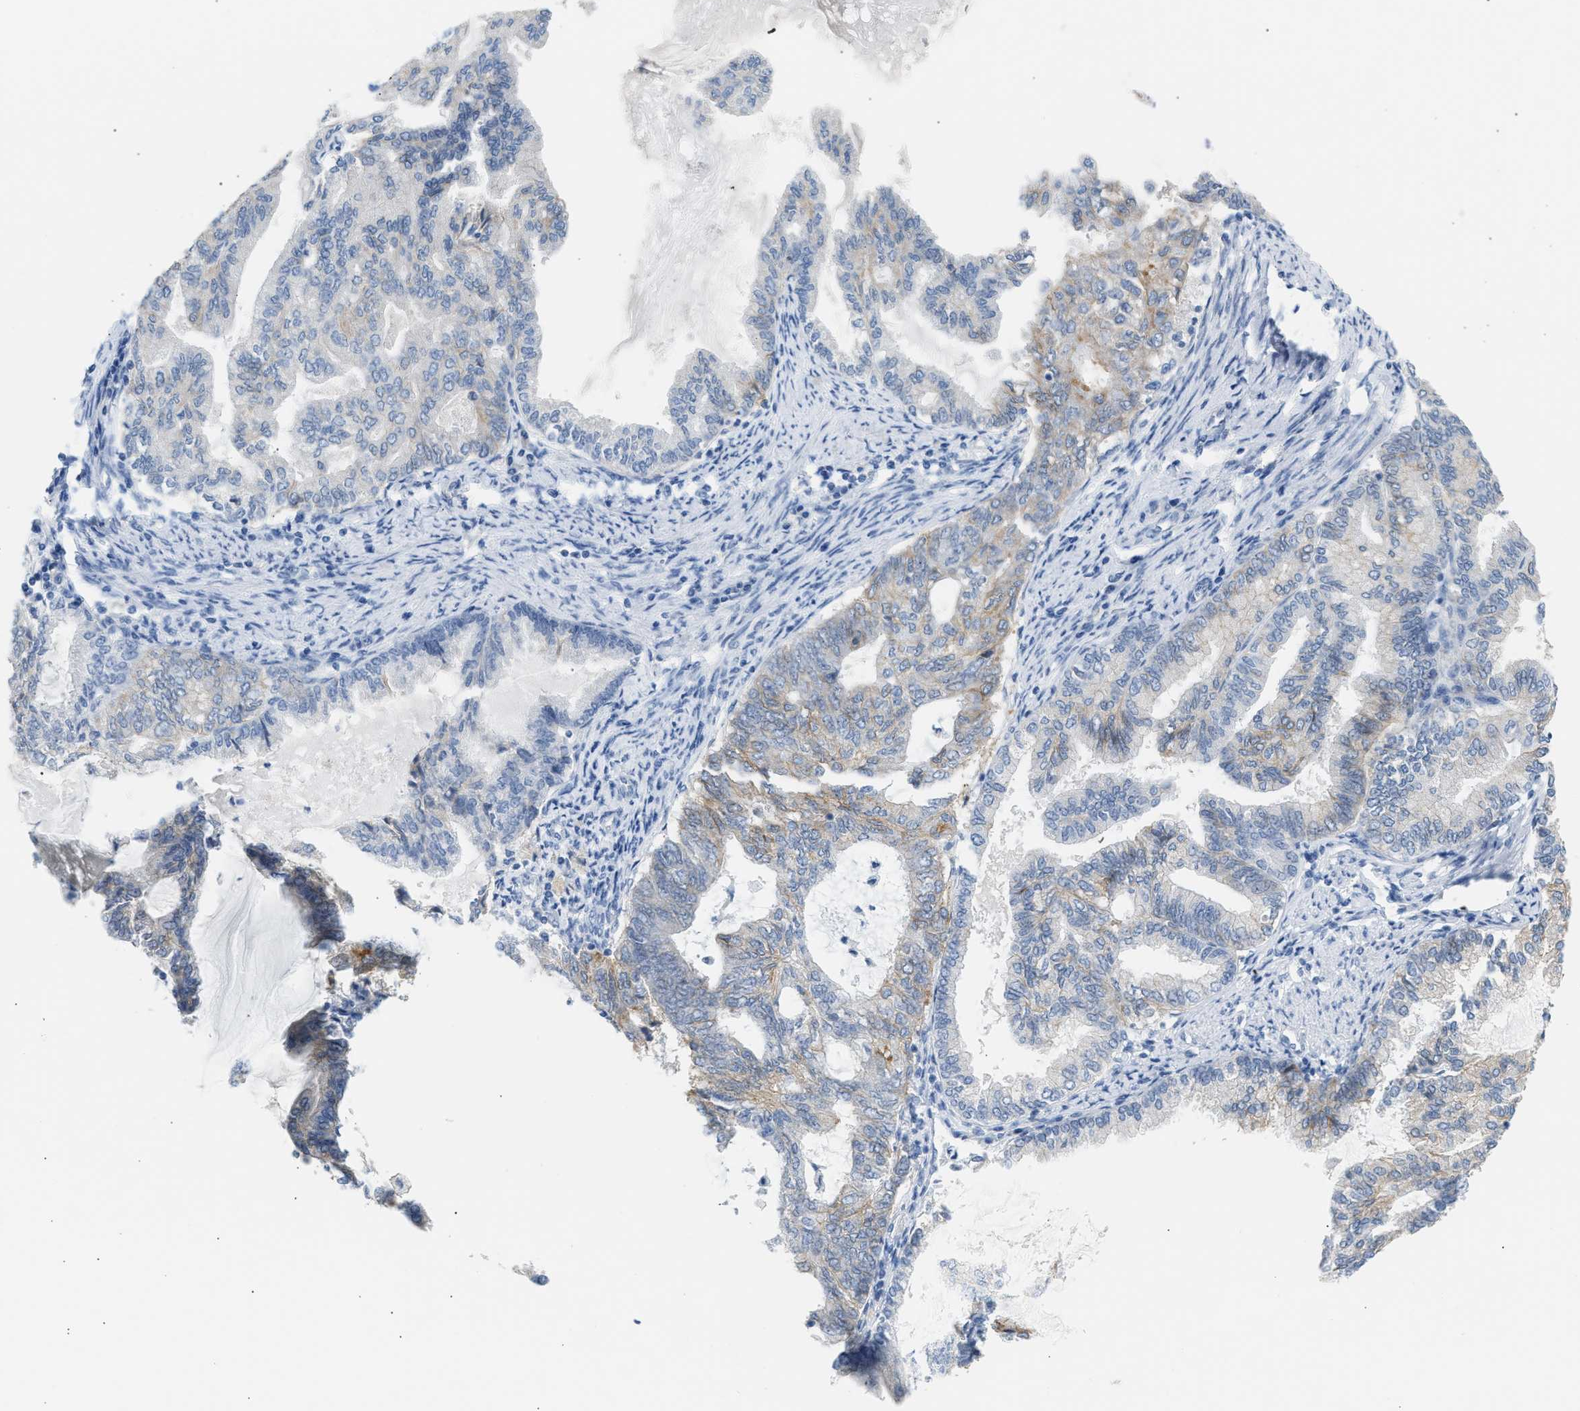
{"staining": {"intensity": "weak", "quantity": "<25%", "location": "cytoplasmic/membranous"}, "tissue": "endometrial cancer", "cell_type": "Tumor cells", "image_type": "cancer", "snomed": [{"axis": "morphology", "description": "Adenocarcinoma, NOS"}, {"axis": "topography", "description": "Endometrium"}], "caption": "Immunohistochemical staining of adenocarcinoma (endometrial) demonstrates no significant positivity in tumor cells.", "gene": "ERBB2", "patient": {"sex": "female", "age": 86}}